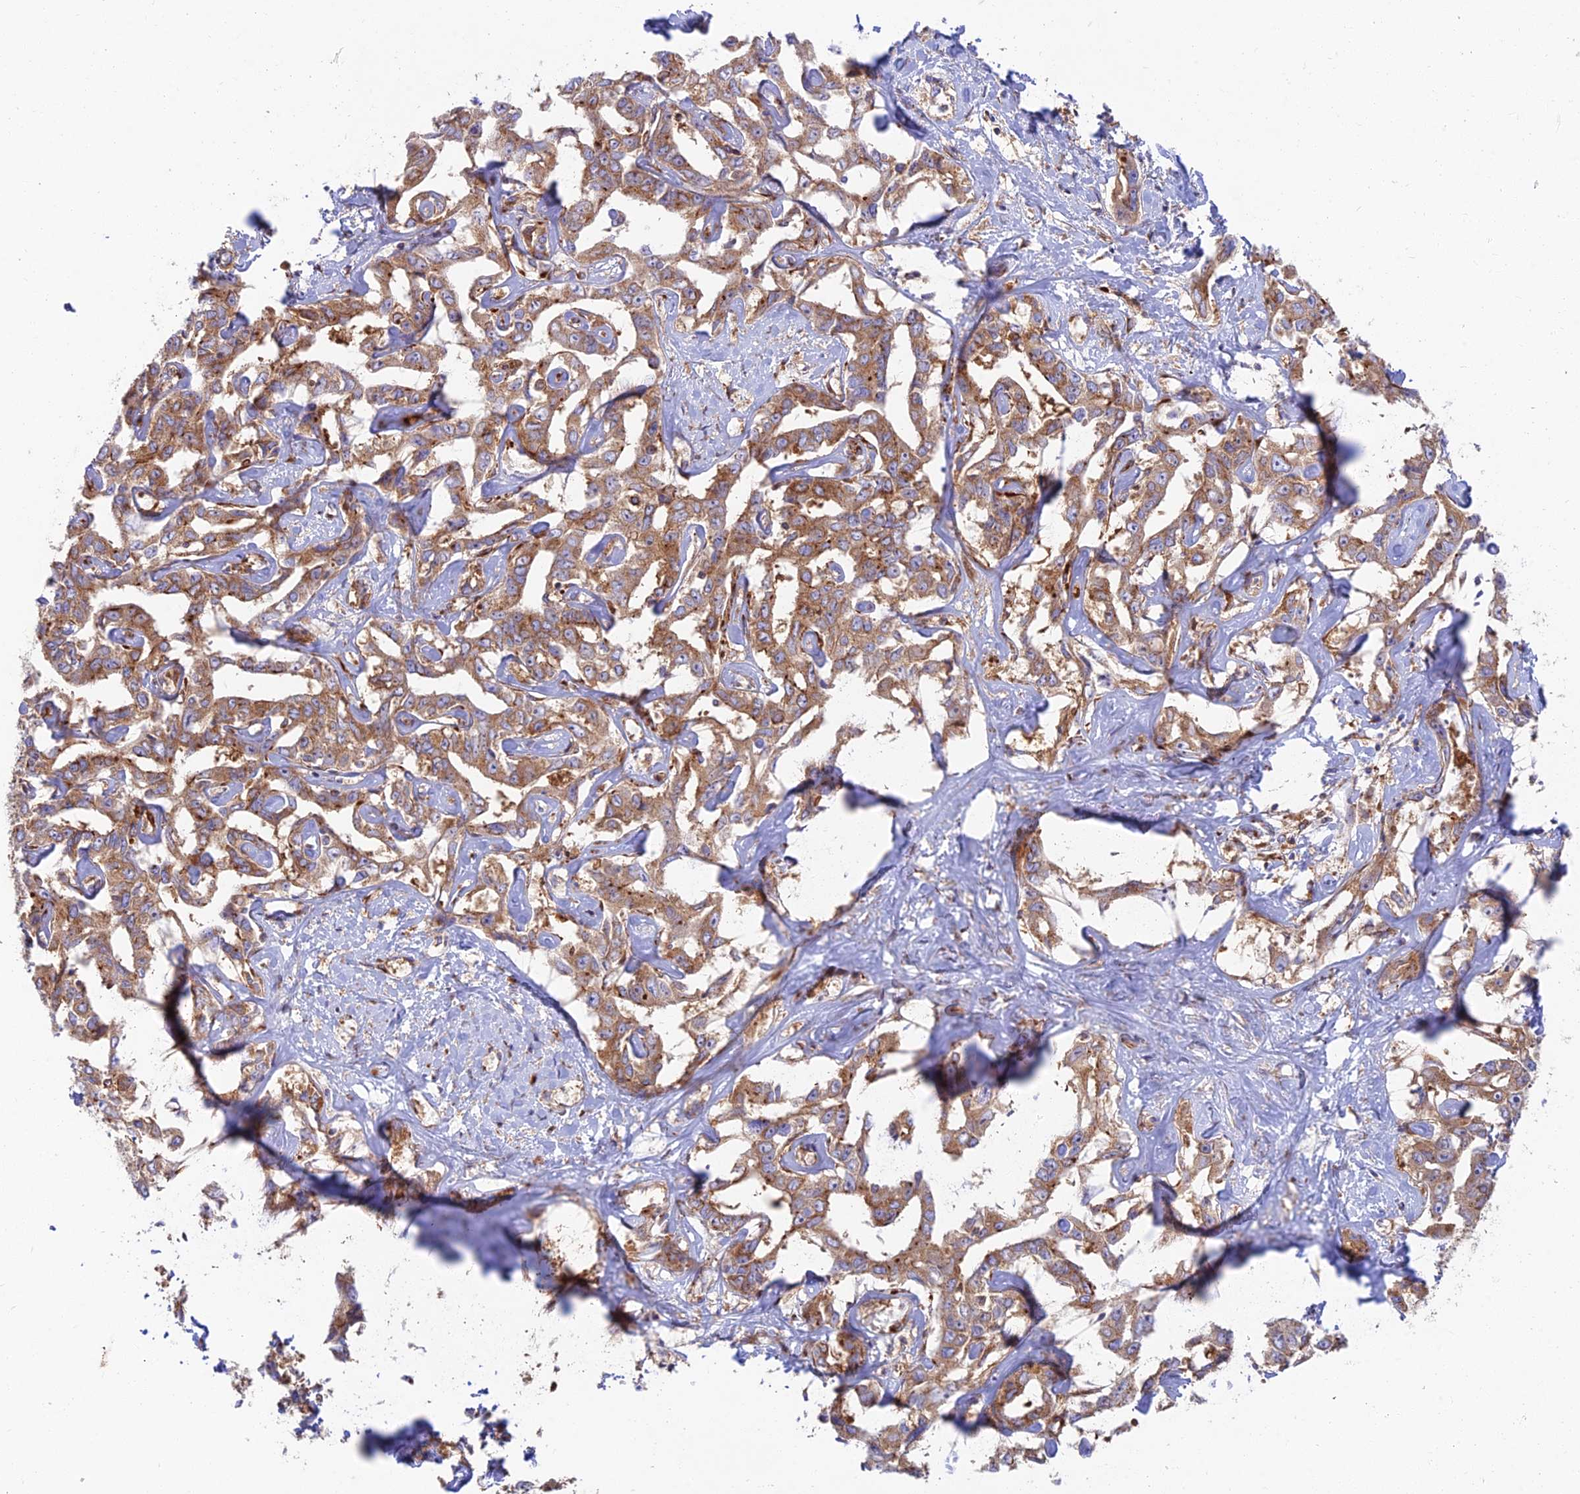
{"staining": {"intensity": "strong", "quantity": "25%-75%", "location": "cytoplasmic/membranous"}, "tissue": "liver cancer", "cell_type": "Tumor cells", "image_type": "cancer", "snomed": [{"axis": "morphology", "description": "Cholangiocarcinoma"}, {"axis": "topography", "description": "Liver"}], "caption": "Immunohistochemistry (IHC) photomicrograph of neoplastic tissue: cholangiocarcinoma (liver) stained using IHC shows high levels of strong protein expression localized specifically in the cytoplasmic/membranous of tumor cells, appearing as a cytoplasmic/membranous brown color.", "gene": "GOLGA3", "patient": {"sex": "male", "age": 59}}